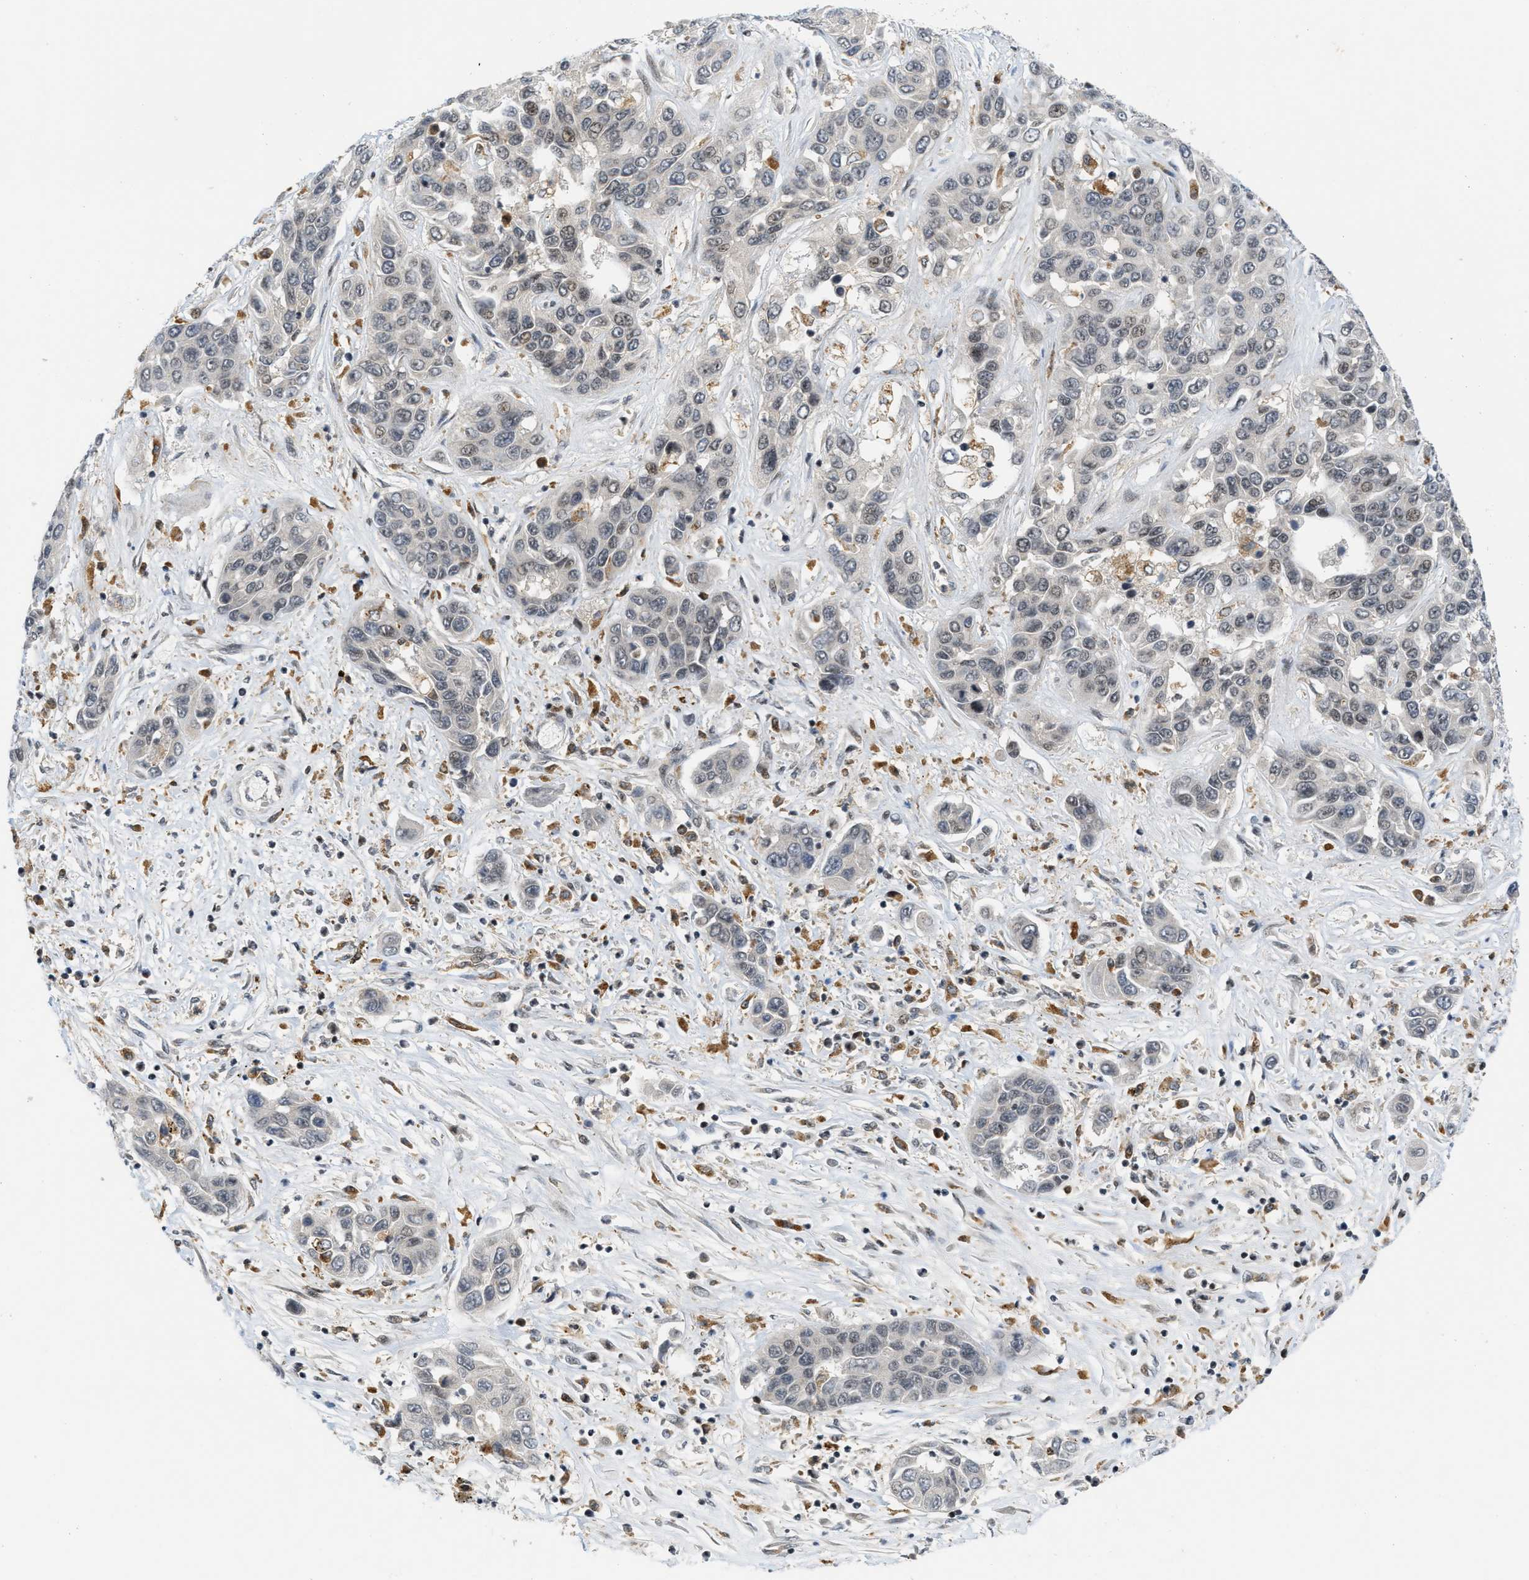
{"staining": {"intensity": "moderate", "quantity": "<25%", "location": "nuclear"}, "tissue": "liver cancer", "cell_type": "Tumor cells", "image_type": "cancer", "snomed": [{"axis": "morphology", "description": "Cholangiocarcinoma"}, {"axis": "topography", "description": "Liver"}], "caption": "A photomicrograph of liver cancer (cholangiocarcinoma) stained for a protein demonstrates moderate nuclear brown staining in tumor cells. (IHC, brightfield microscopy, high magnification).", "gene": "ING1", "patient": {"sex": "female", "age": 52}}